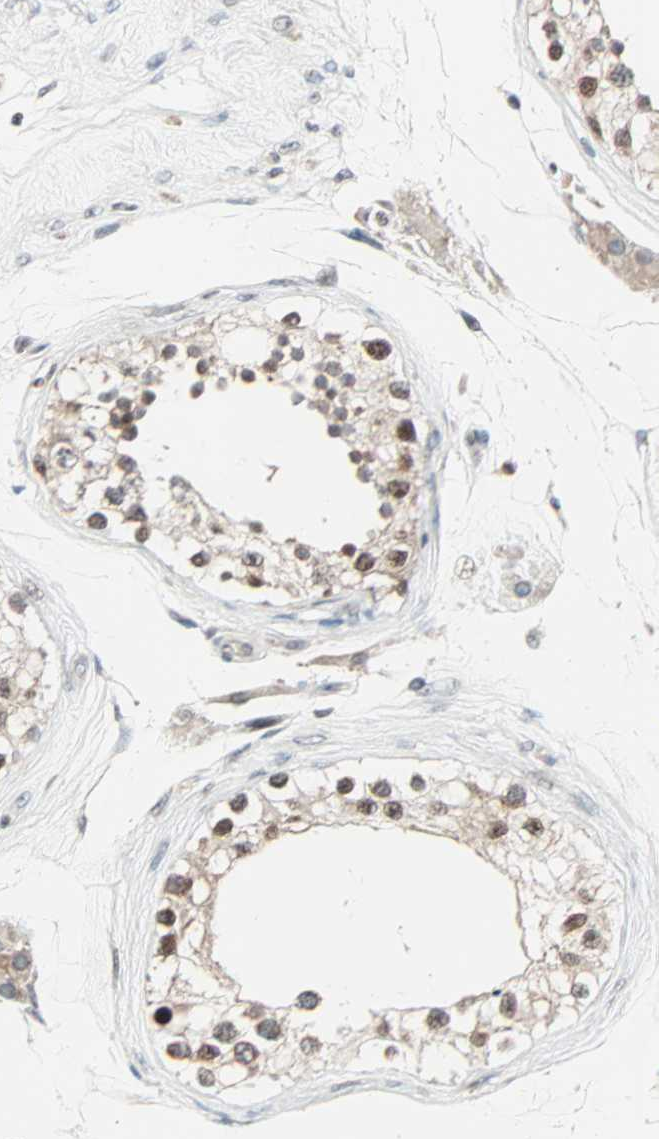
{"staining": {"intensity": "strong", "quantity": ">75%", "location": "cytoplasmic/membranous,nuclear"}, "tissue": "testis", "cell_type": "Cells in seminiferous ducts", "image_type": "normal", "snomed": [{"axis": "morphology", "description": "Normal tissue, NOS"}, {"axis": "topography", "description": "Testis"}], "caption": "Normal testis shows strong cytoplasmic/membranous,nuclear expression in approximately >75% of cells in seminiferous ducts.", "gene": "CBX4", "patient": {"sex": "male", "age": 68}}